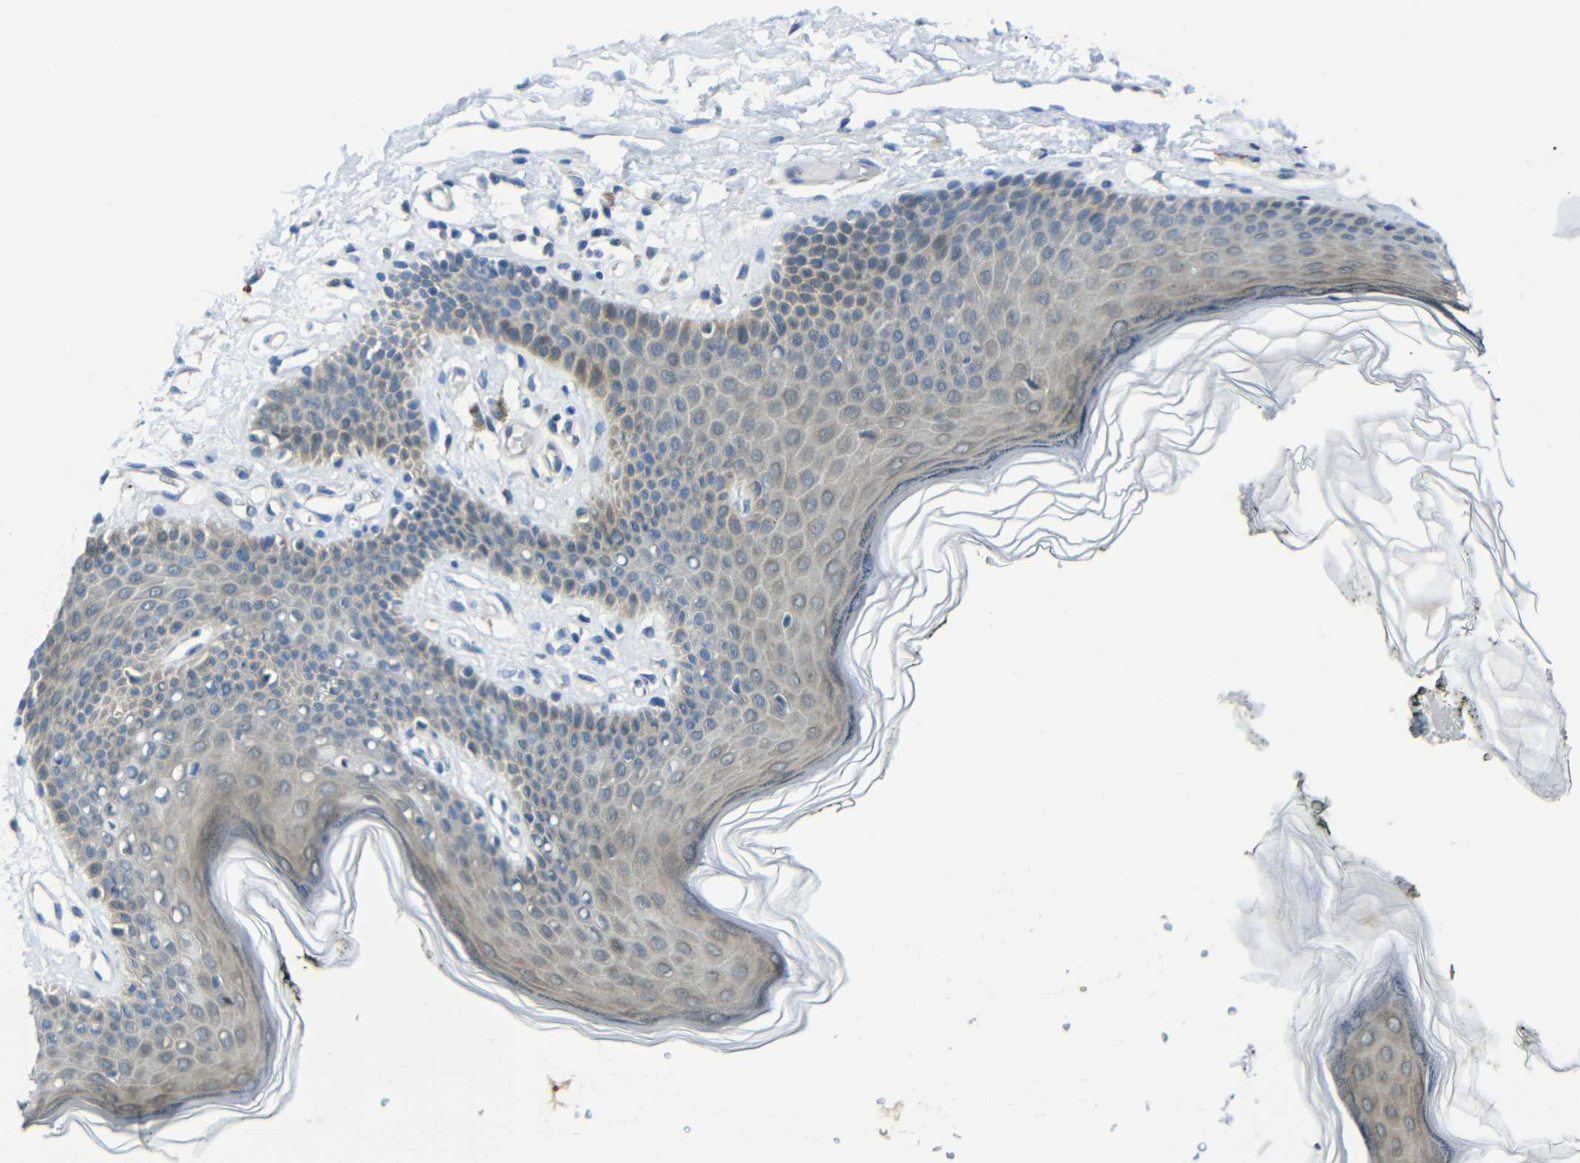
{"staining": {"intensity": "weak", "quantity": ">75%", "location": "cytoplasmic/membranous"}, "tissue": "skin", "cell_type": "Epidermal cells", "image_type": "normal", "snomed": [{"axis": "morphology", "description": "Normal tissue, NOS"}, {"axis": "morphology", "description": "Inflammation, NOS"}, {"axis": "topography", "description": "Vulva"}], "caption": "This image exhibits IHC staining of unremarkable human skin, with low weak cytoplasmic/membranous expression in about >75% of epidermal cells.", "gene": "ANKRD22", "patient": {"sex": "female", "age": 84}}